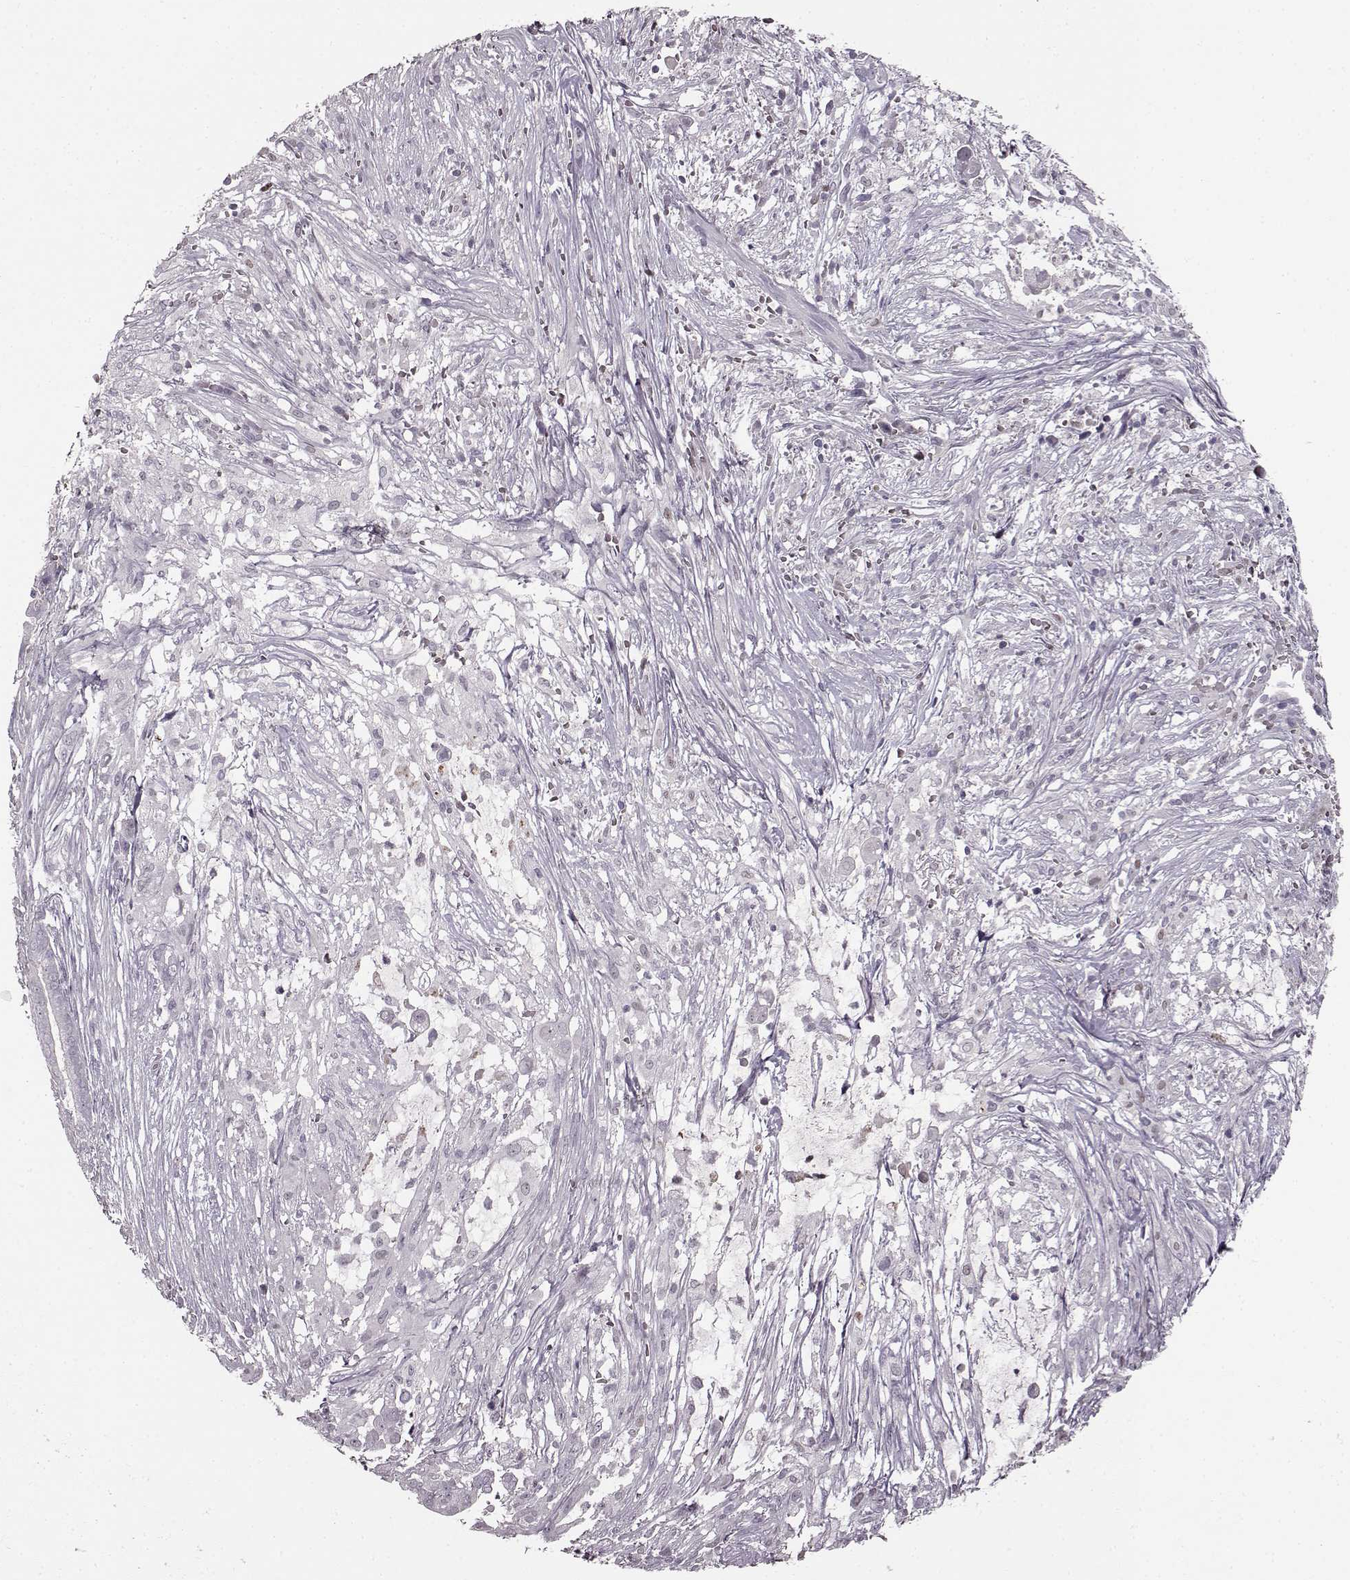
{"staining": {"intensity": "negative", "quantity": "none", "location": "none"}, "tissue": "pancreatic cancer", "cell_type": "Tumor cells", "image_type": "cancer", "snomed": [{"axis": "morphology", "description": "Adenocarcinoma, NOS"}, {"axis": "topography", "description": "Pancreas"}], "caption": "DAB (3,3'-diaminobenzidine) immunohistochemical staining of pancreatic adenocarcinoma shows no significant expression in tumor cells. The staining was performed using DAB to visualize the protein expression in brown, while the nuclei were stained in blue with hematoxylin (Magnification: 20x).", "gene": "CNGA3", "patient": {"sex": "male", "age": 61}}